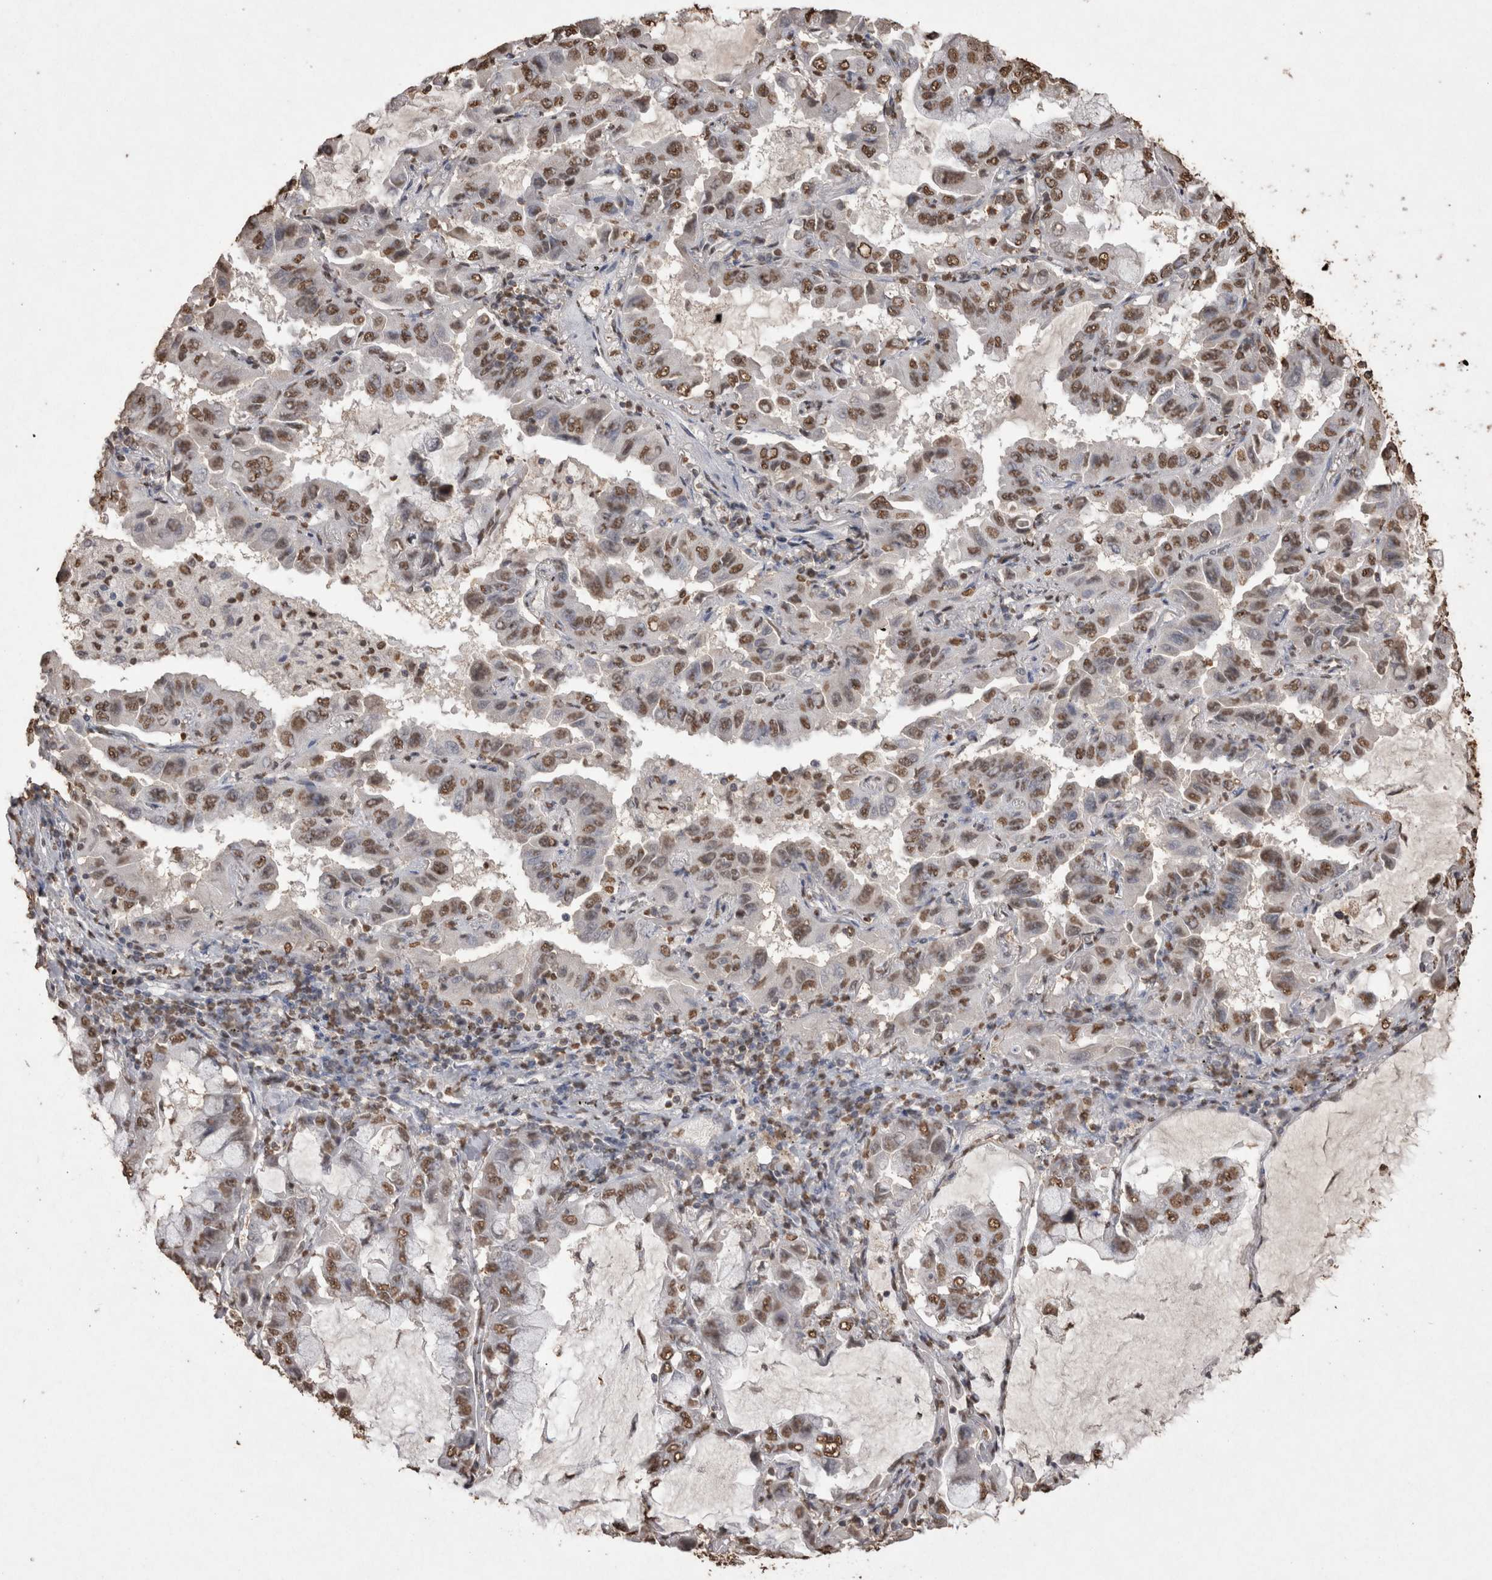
{"staining": {"intensity": "moderate", "quantity": ">75%", "location": "nuclear"}, "tissue": "lung cancer", "cell_type": "Tumor cells", "image_type": "cancer", "snomed": [{"axis": "morphology", "description": "Adenocarcinoma, NOS"}, {"axis": "topography", "description": "Lung"}], "caption": "Lung cancer stained with a brown dye demonstrates moderate nuclear positive expression in about >75% of tumor cells.", "gene": "POU5F1", "patient": {"sex": "male", "age": 64}}